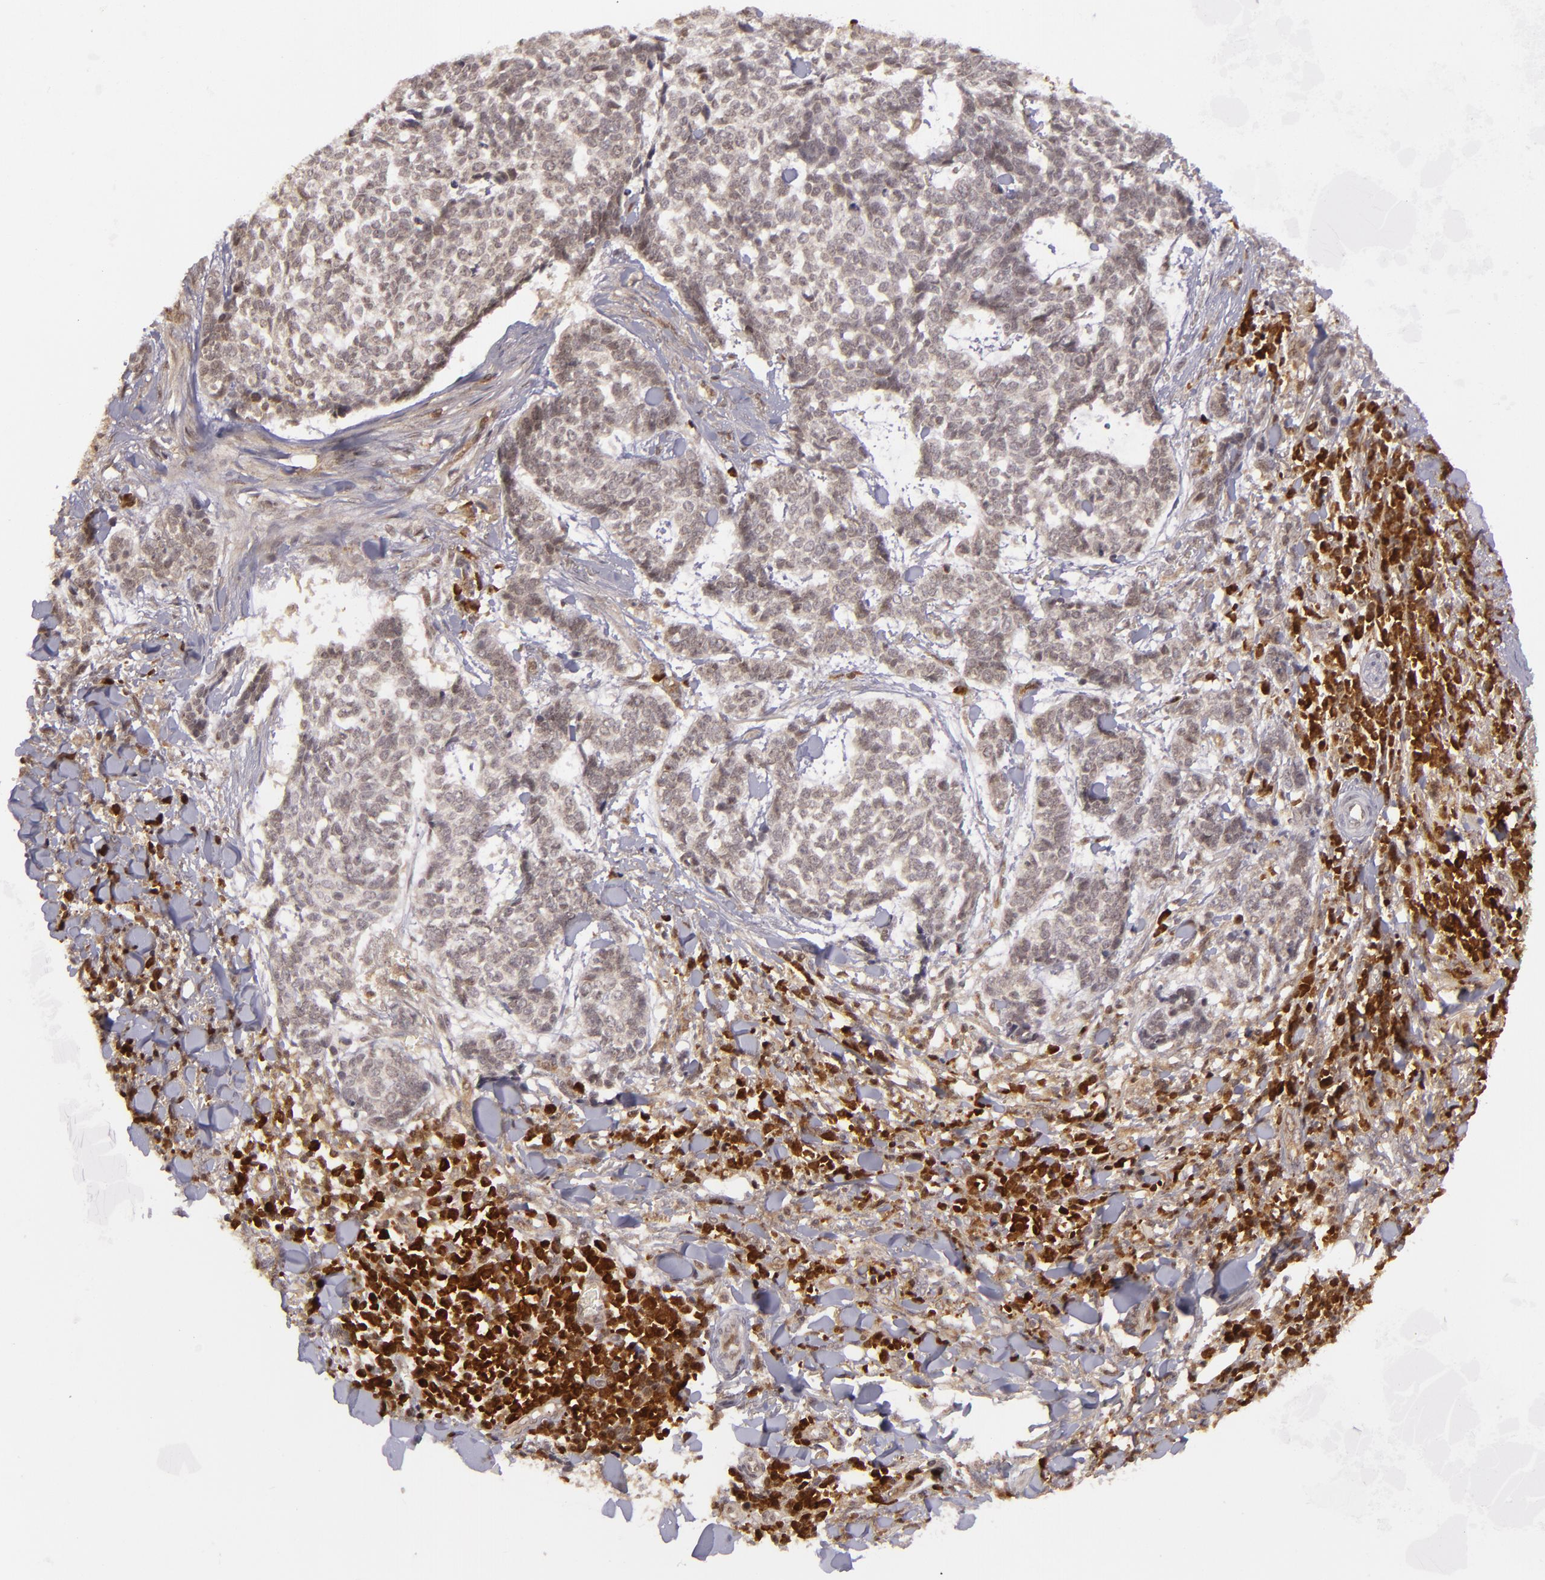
{"staining": {"intensity": "weak", "quantity": ">75%", "location": "nuclear"}, "tissue": "skin cancer", "cell_type": "Tumor cells", "image_type": "cancer", "snomed": [{"axis": "morphology", "description": "Basal cell carcinoma"}, {"axis": "topography", "description": "Skin"}], "caption": "Immunohistochemistry (DAB (3,3'-diaminobenzidine)) staining of human basal cell carcinoma (skin) demonstrates weak nuclear protein staining in approximately >75% of tumor cells. (DAB (3,3'-diaminobenzidine) IHC with brightfield microscopy, high magnification).", "gene": "ZBTB33", "patient": {"sex": "female", "age": 89}}